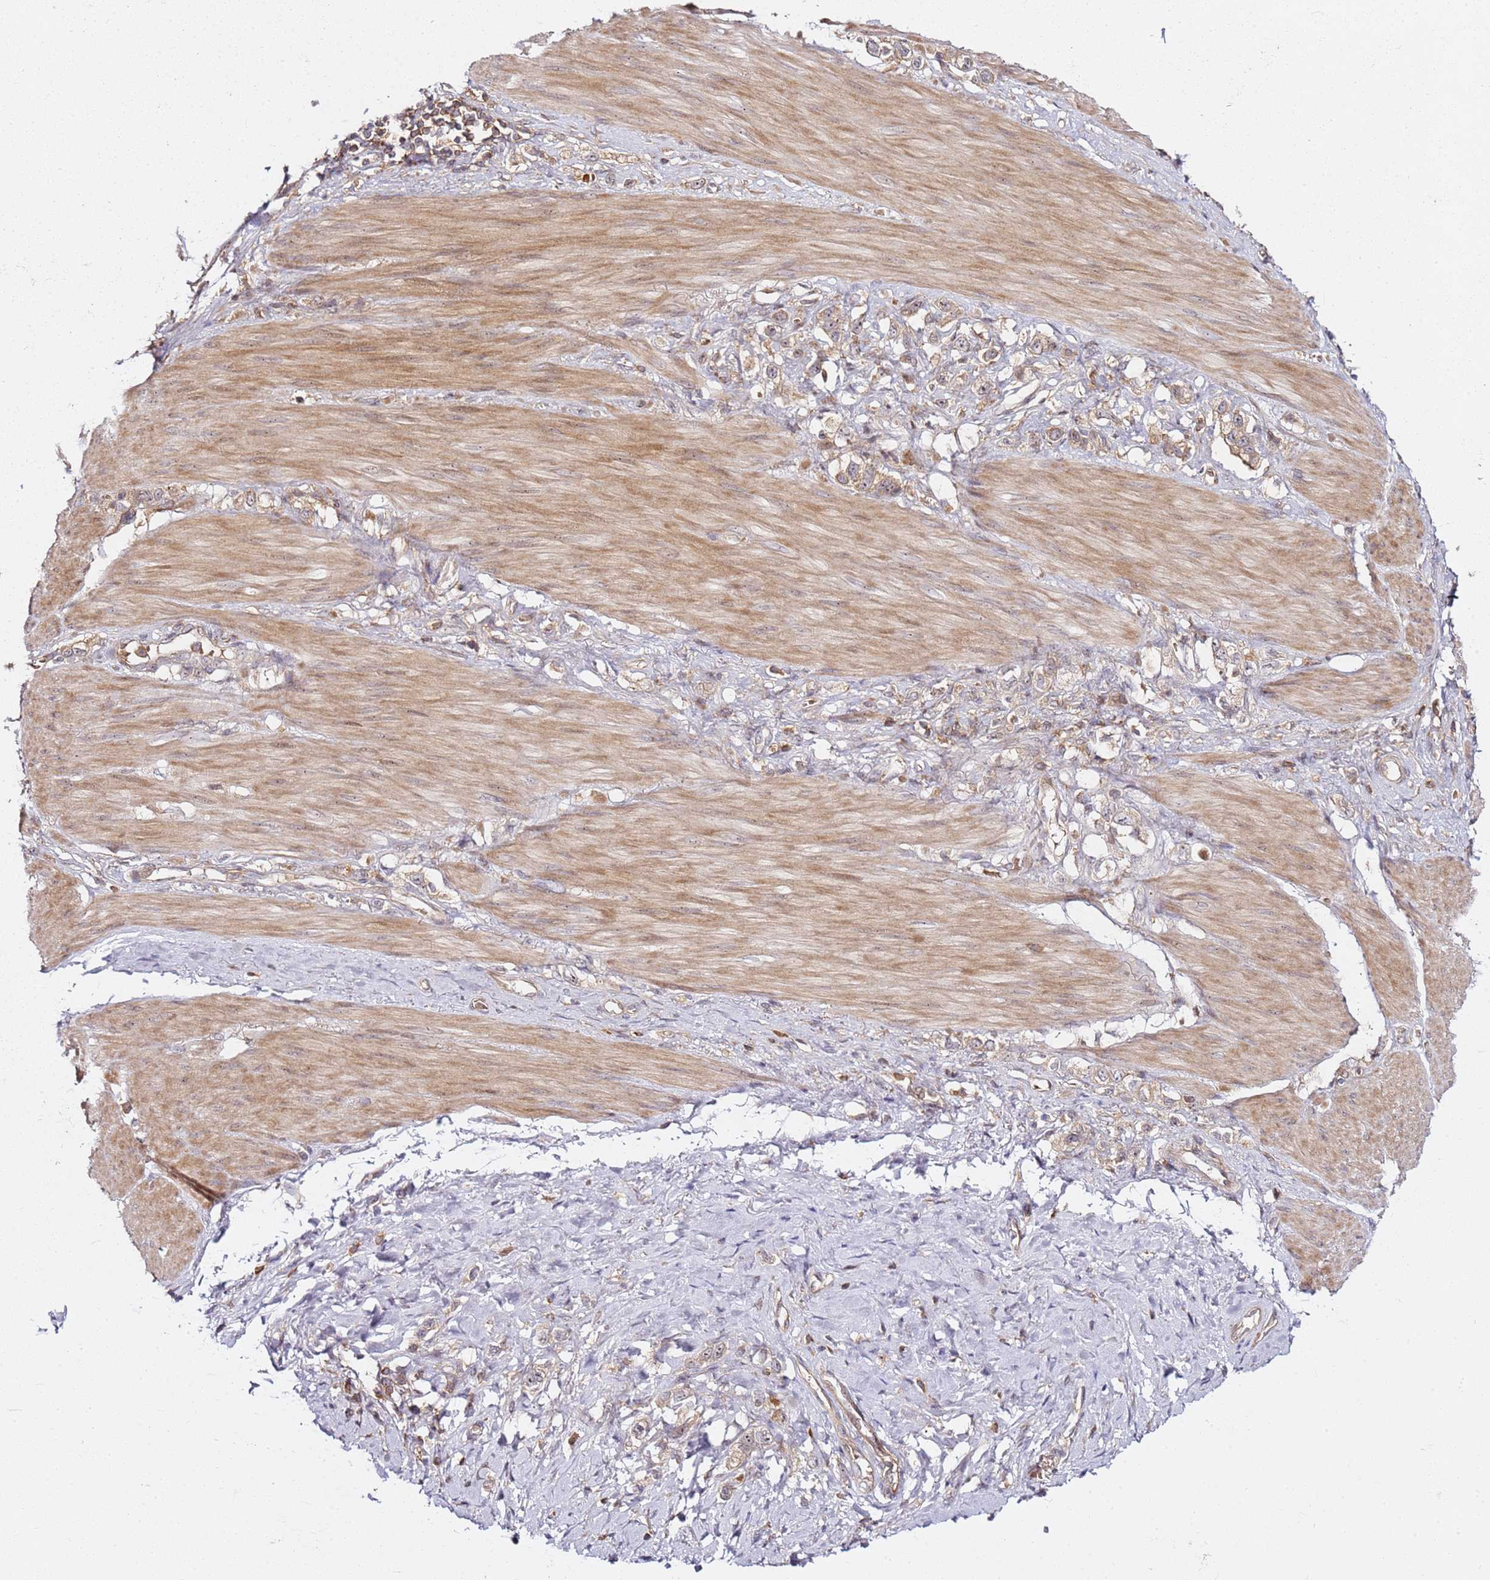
{"staining": {"intensity": "weak", "quantity": ">75%", "location": "cytoplasmic/membranous"}, "tissue": "stomach cancer", "cell_type": "Tumor cells", "image_type": "cancer", "snomed": [{"axis": "morphology", "description": "Adenocarcinoma, NOS"}, {"axis": "topography", "description": "Stomach"}], "caption": "This is an image of immunohistochemistry (IHC) staining of stomach cancer (adenocarcinoma), which shows weak positivity in the cytoplasmic/membranous of tumor cells.", "gene": "PRMT7", "patient": {"sex": "female", "age": 65}}